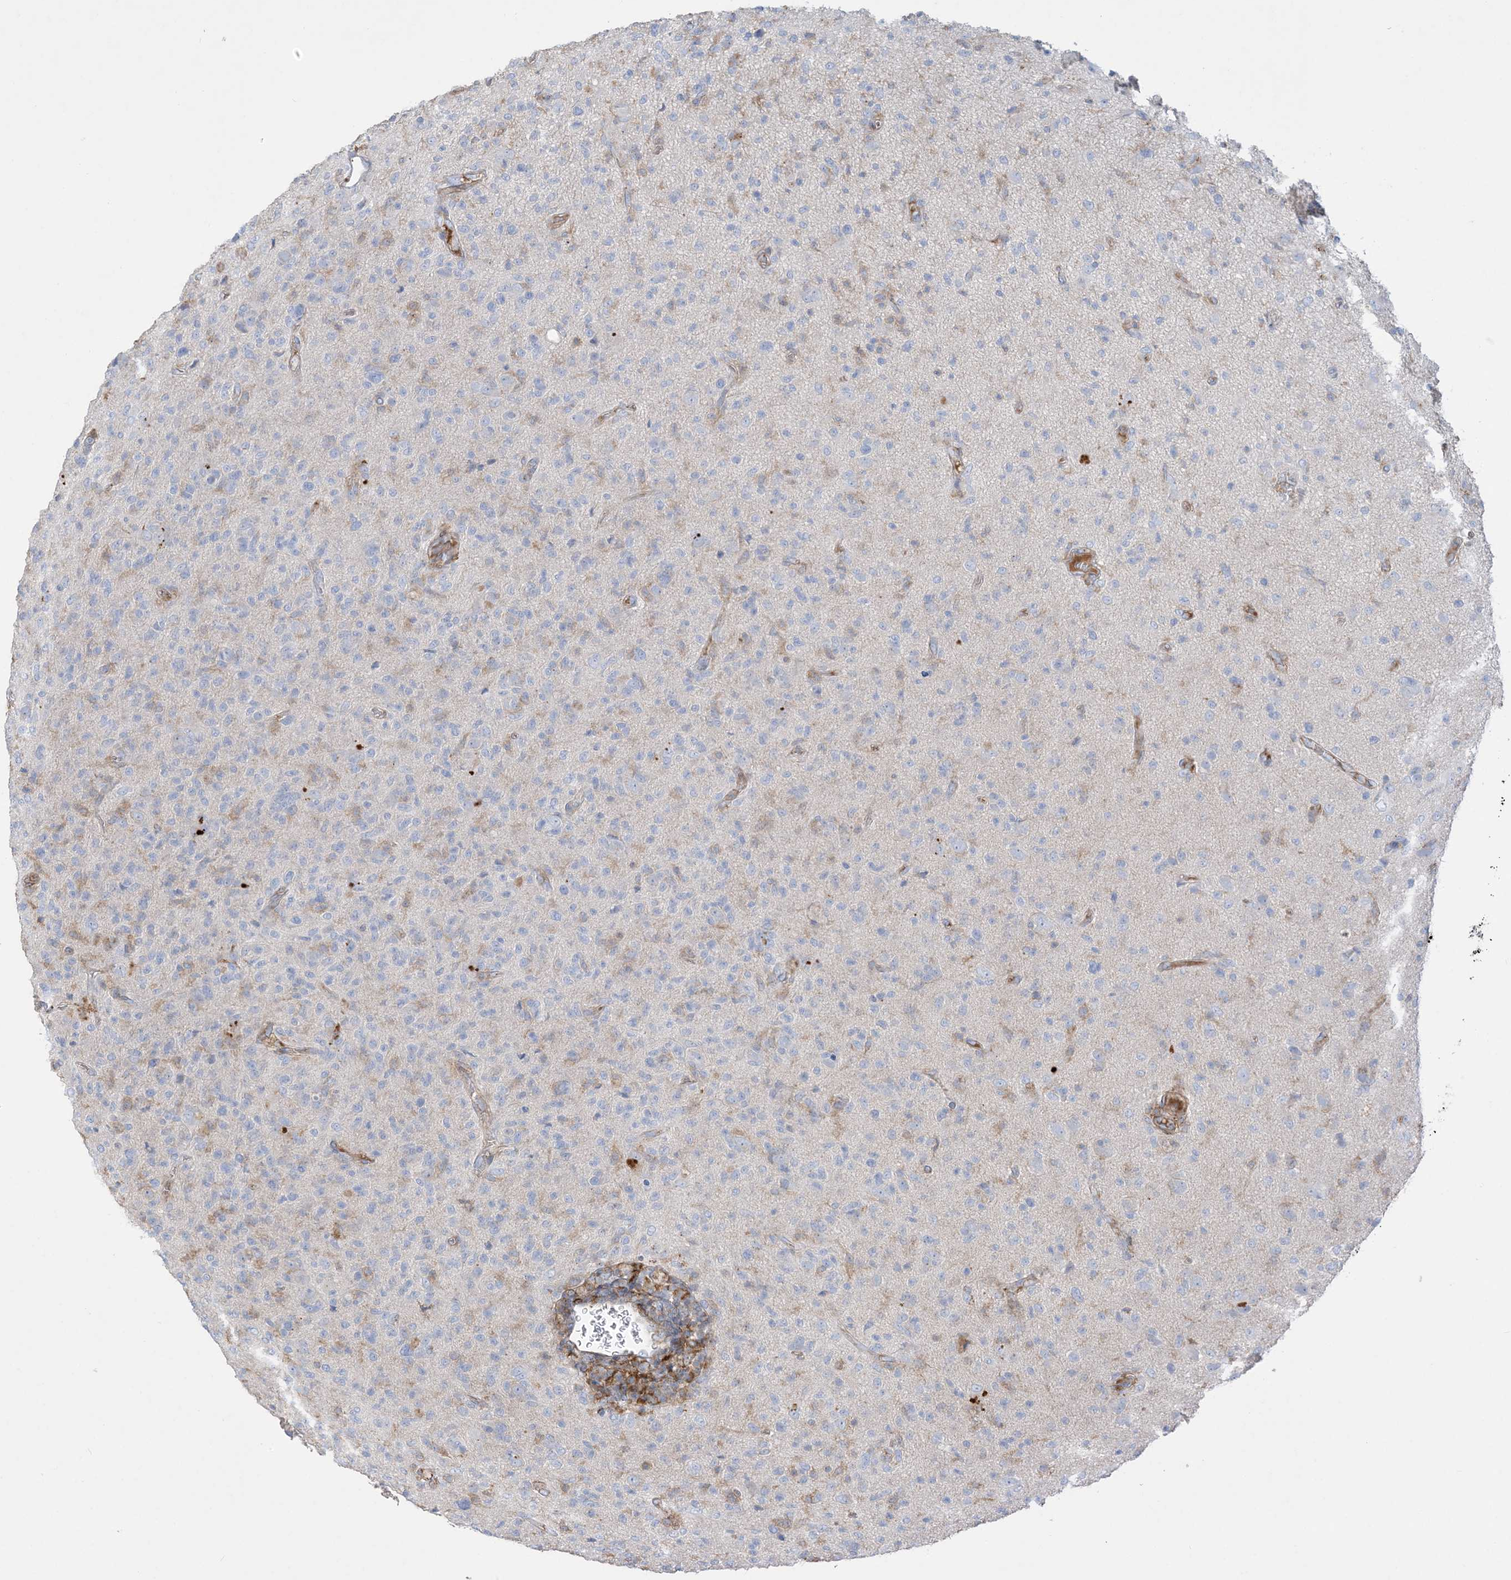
{"staining": {"intensity": "negative", "quantity": "none", "location": "none"}, "tissue": "glioma", "cell_type": "Tumor cells", "image_type": "cancer", "snomed": [{"axis": "morphology", "description": "Glioma, malignant, High grade"}, {"axis": "topography", "description": "Brain"}], "caption": "An image of glioma stained for a protein shows no brown staining in tumor cells. The staining is performed using DAB (3,3'-diaminobenzidine) brown chromogen with nuclei counter-stained in using hematoxylin.", "gene": "GTF3C2", "patient": {"sex": "female", "age": 57}}